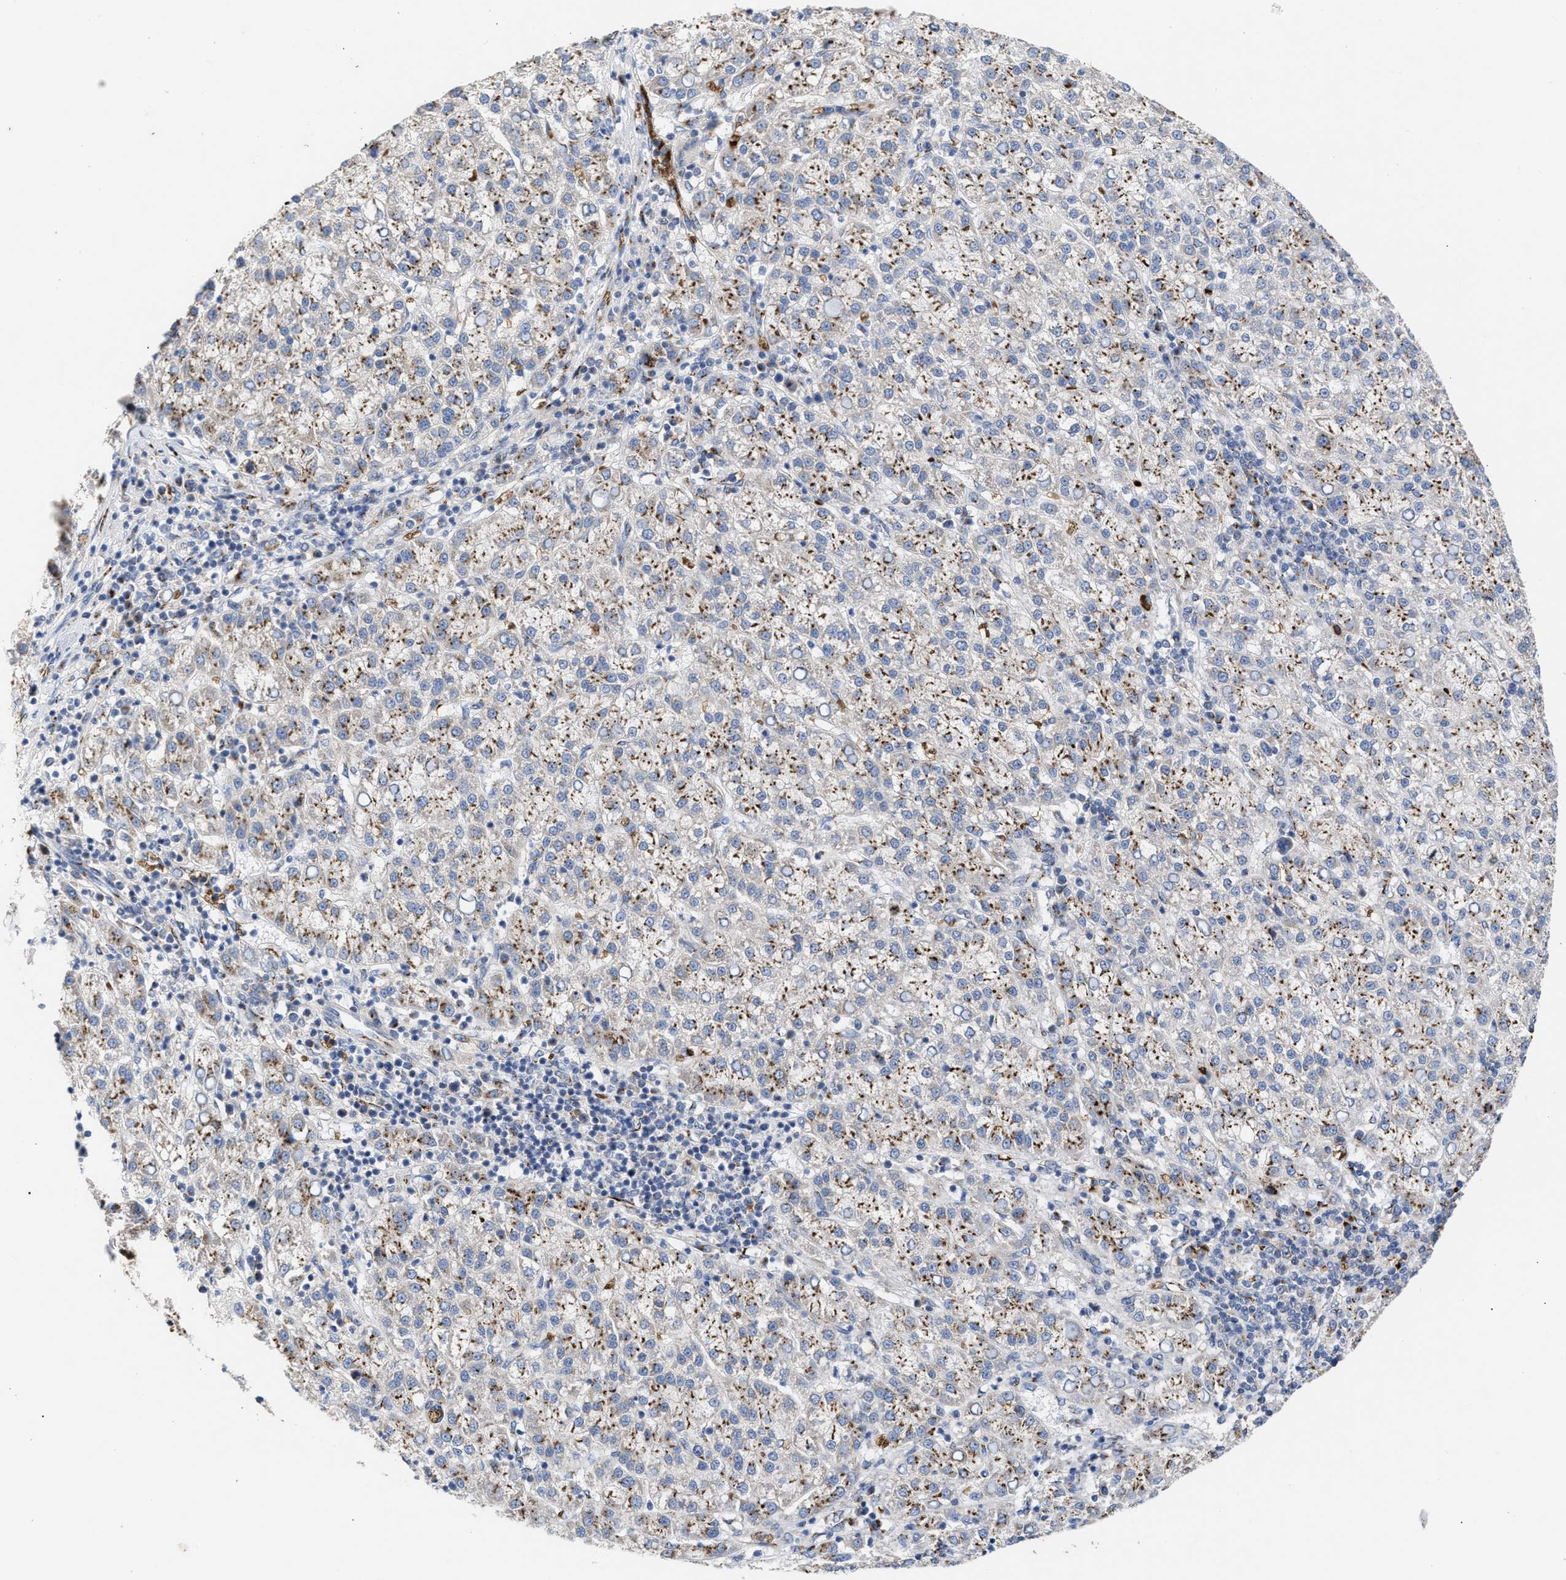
{"staining": {"intensity": "strong", "quantity": ">75%", "location": "cytoplasmic/membranous"}, "tissue": "liver cancer", "cell_type": "Tumor cells", "image_type": "cancer", "snomed": [{"axis": "morphology", "description": "Carcinoma, Hepatocellular, NOS"}, {"axis": "topography", "description": "Liver"}], "caption": "Immunohistochemical staining of liver cancer reveals high levels of strong cytoplasmic/membranous protein expression in approximately >75% of tumor cells.", "gene": "CCL2", "patient": {"sex": "female", "age": 58}}